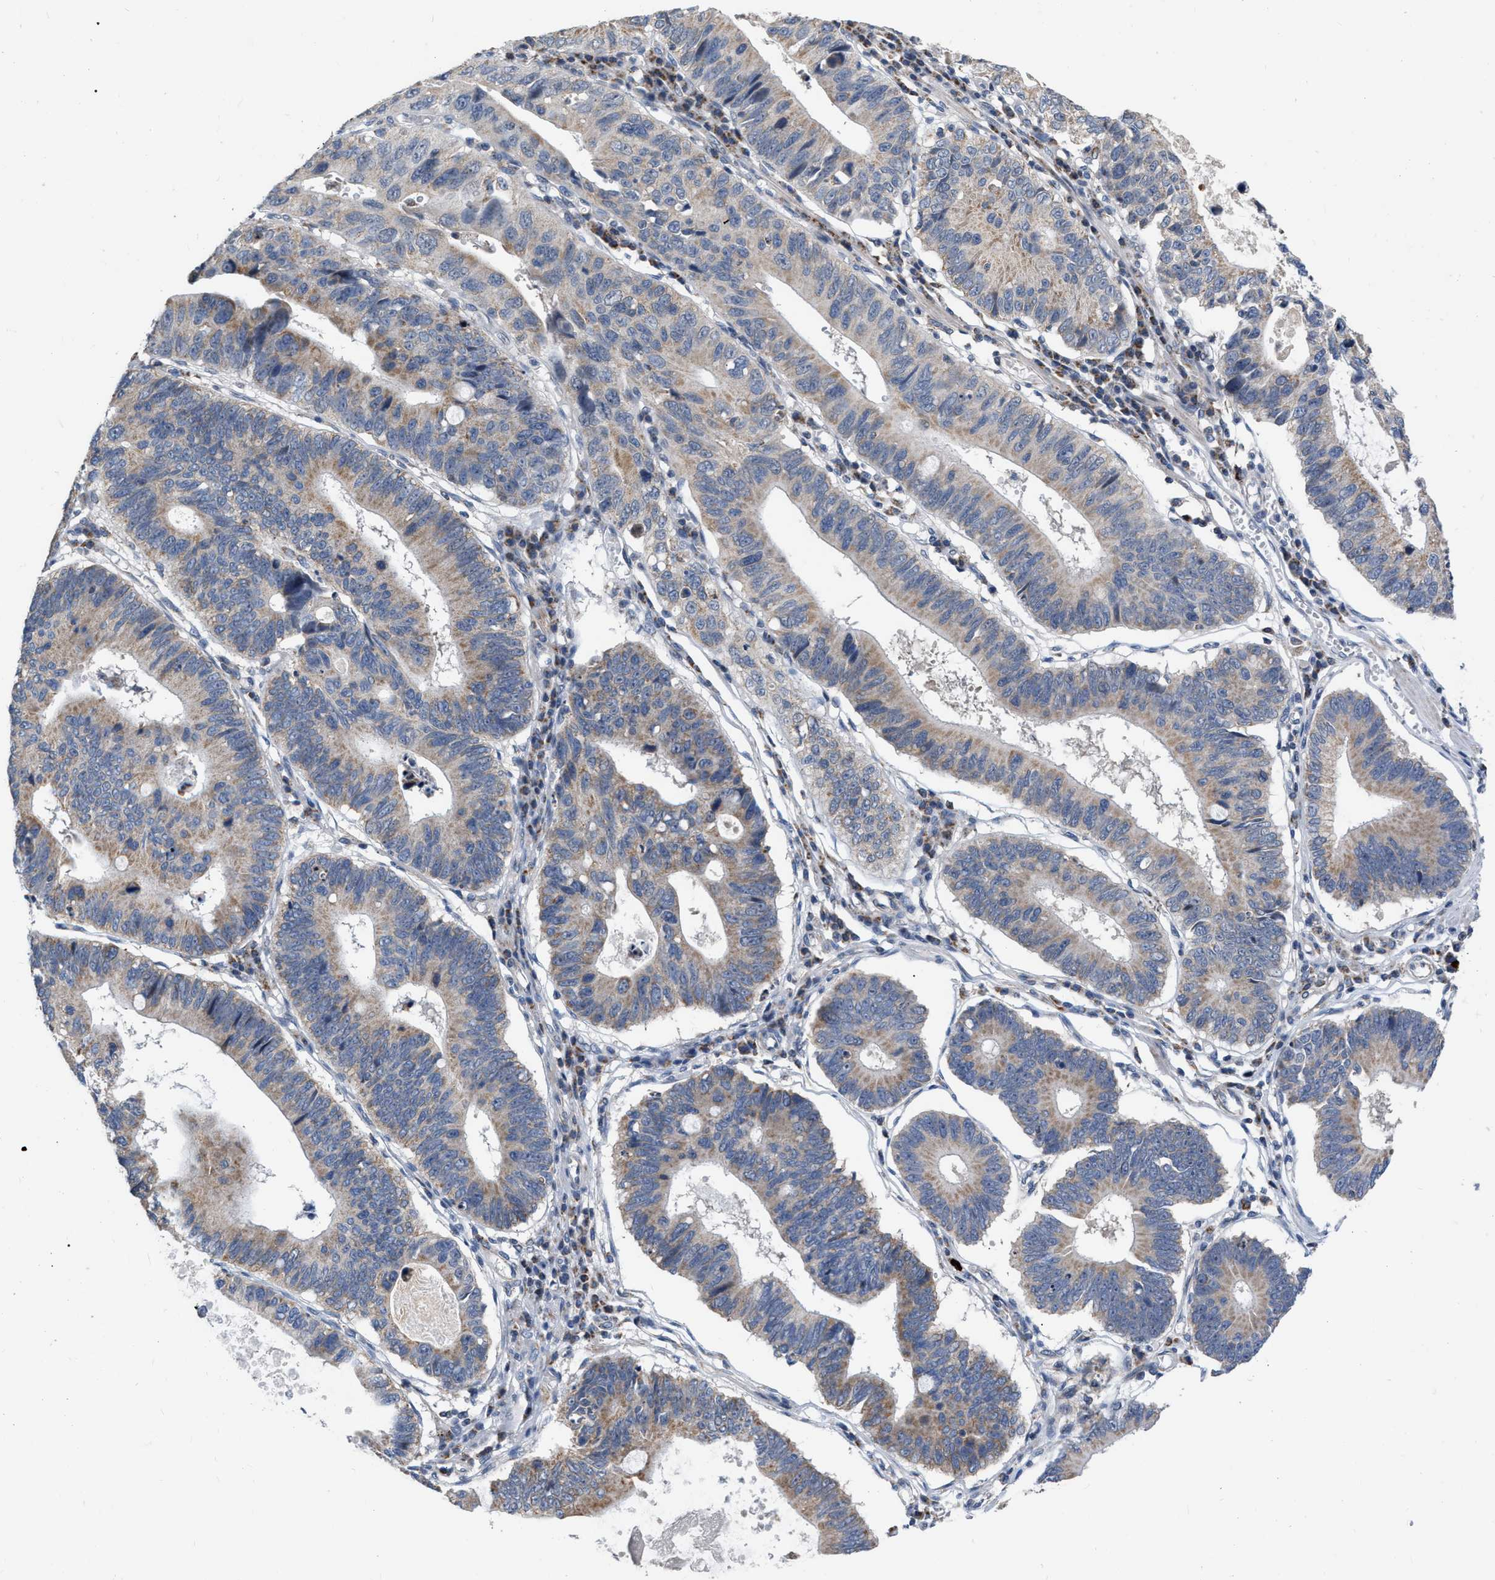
{"staining": {"intensity": "moderate", "quantity": "25%-75%", "location": "cytoplasmic/membranous"}, "tissue": "stomach cancer", "cell_type": "Tumor cells", "image_type": "cancer", "snomed": [{"axis": "morphology", "description": "Adenocarcinoma, NOS"}, {"axis": "topography", "description": "Stomach"}], "caption": "Immunohistochemical staining of human stomach cancer exhibits moderate cytoplasmic/membranous protein positivity in about 25%-75% of tumor cells.", "gene": "DDX56", "patient": {"sex": "male", "age": 59}}